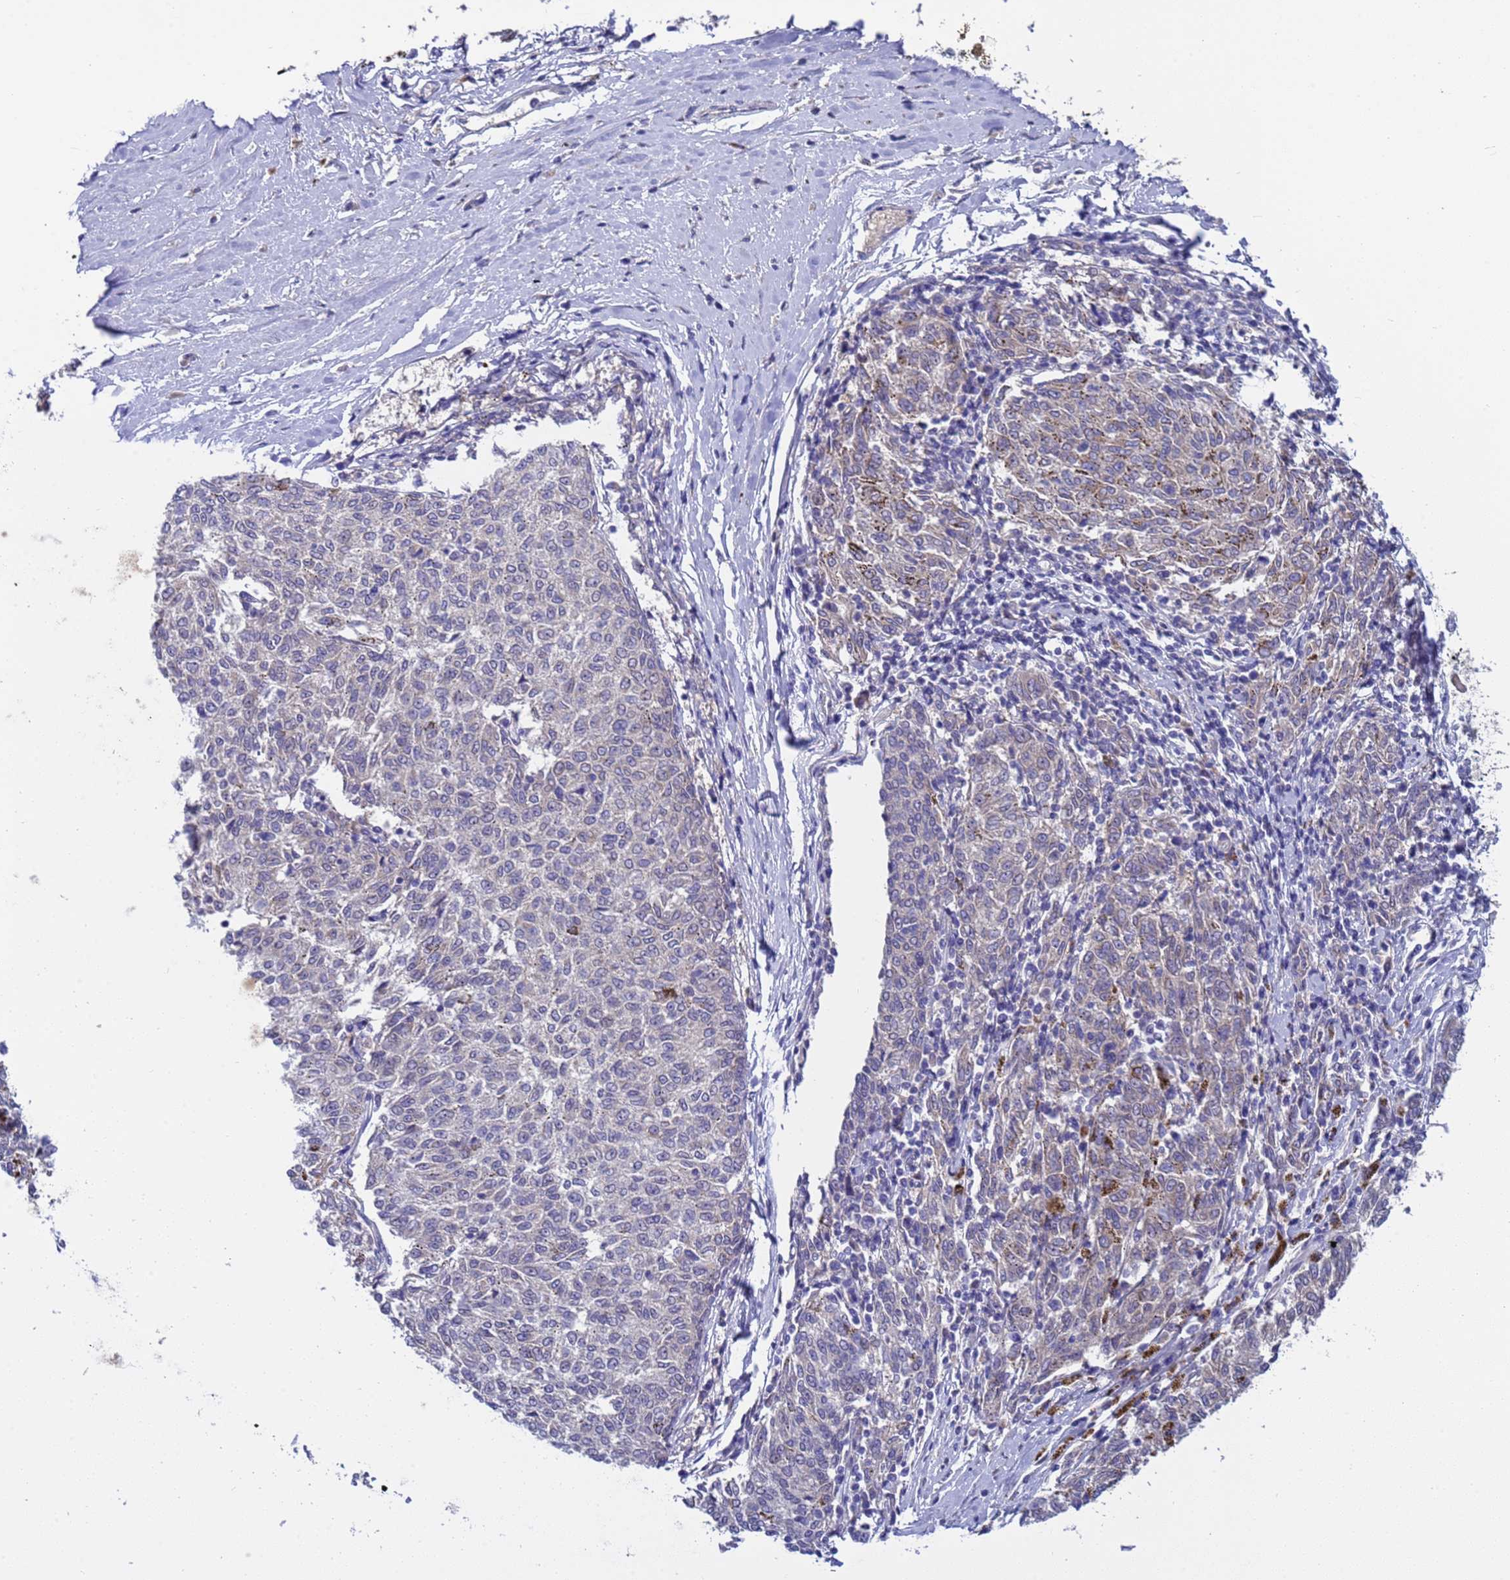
{"staining": {"intensity": "negative", "quantity": "none", "location": "none"}, "tissue": "melanoma", "cell_type": "Tumor cells", "image_type": "cancer", "snomed": [{"axis": "morphology", "description": "Malignant melanoma, NOS"}, {"axis": "topography", "description": "Skin"}], "caption": "This micrograph is of malignant melanoma stained with immunohistochemistry (IHC) to label a protein in brown with the nuclei are counter-stained blue. There is no expression in tumor cells.", "gene": "RC3H2", "patient": {"sex": "female", "age": 72}}